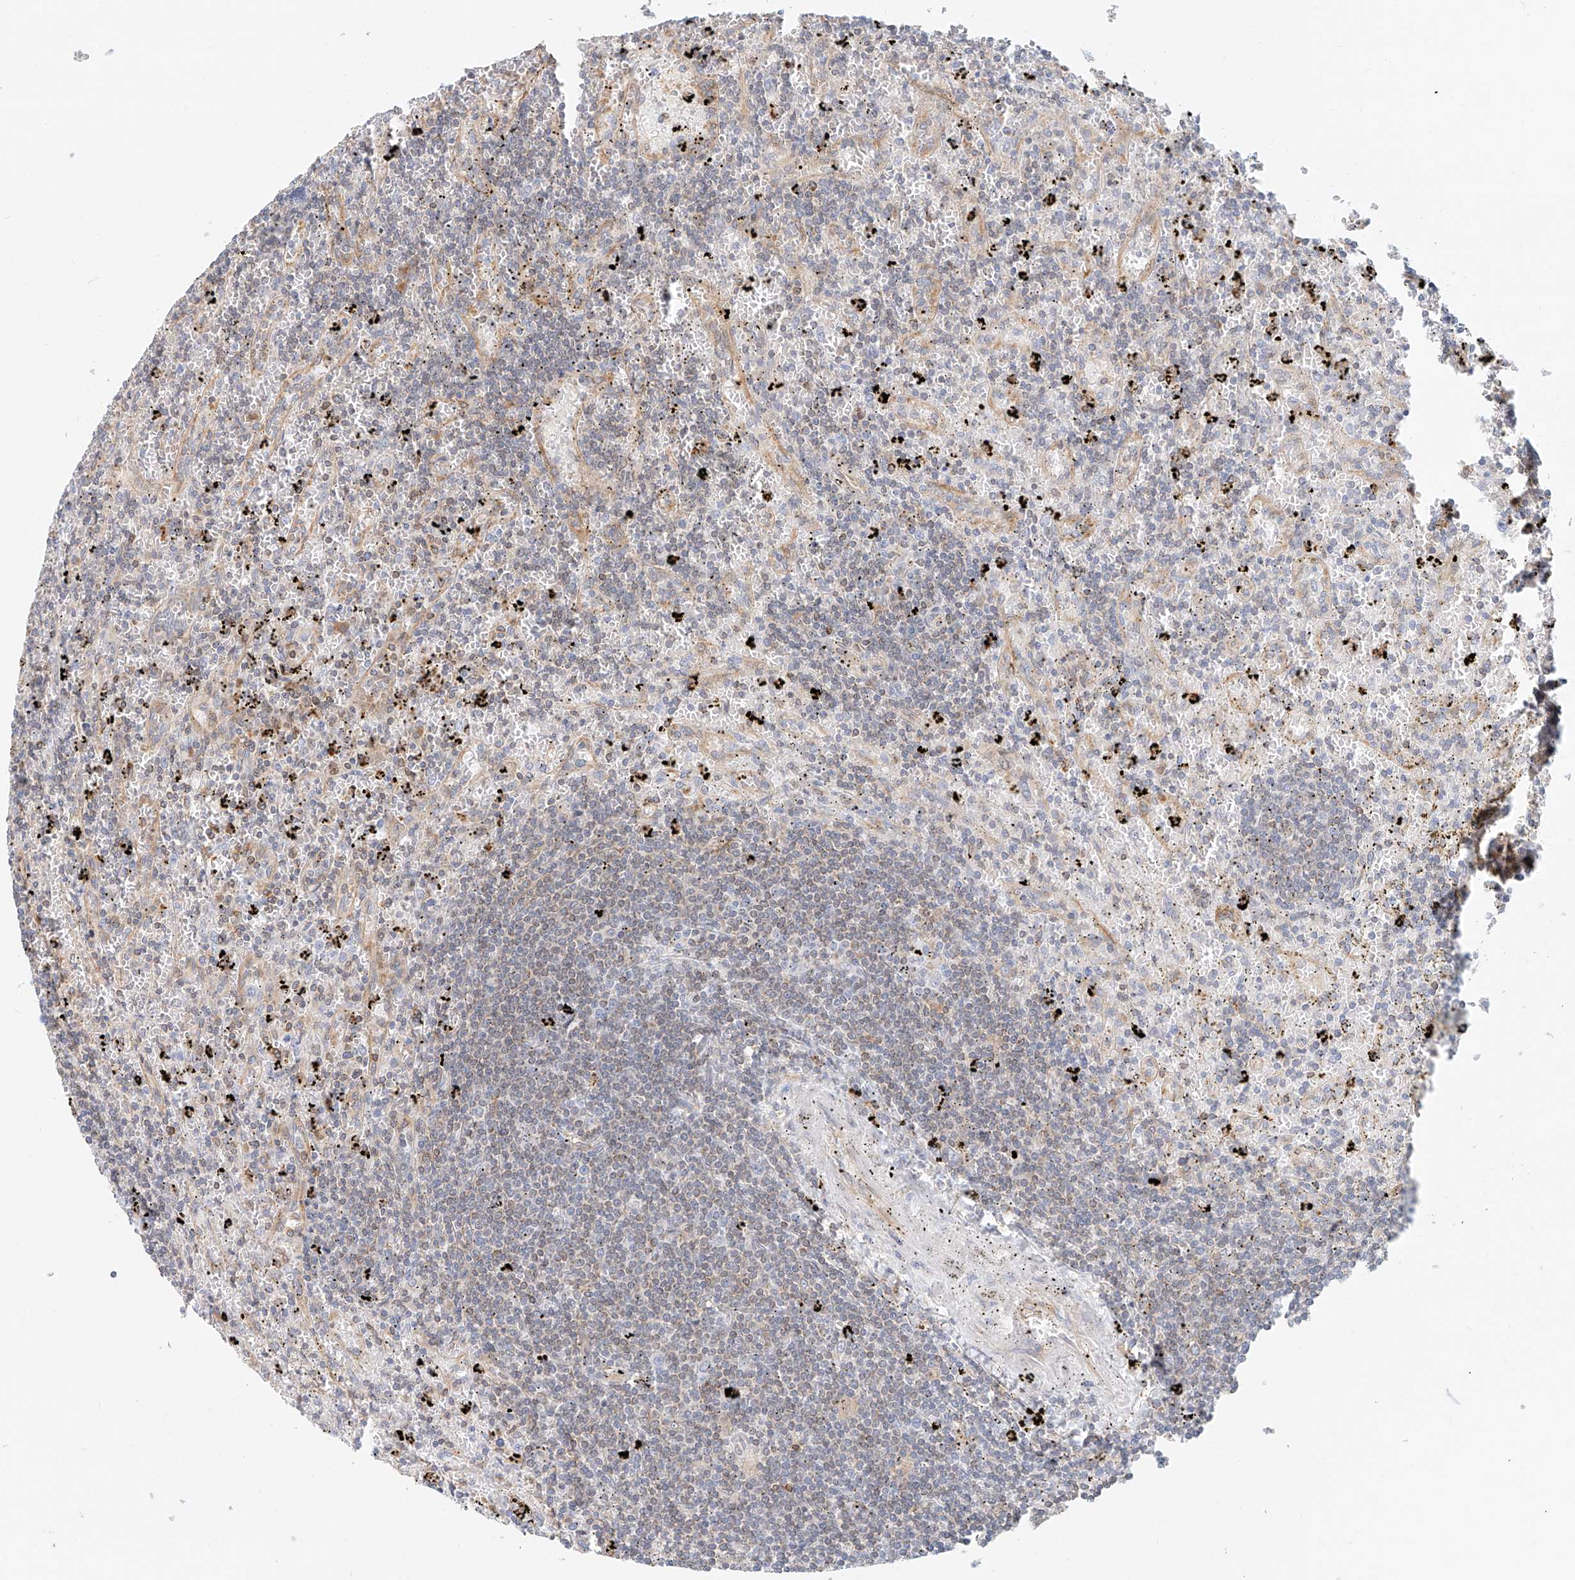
{"staining": {"intensity": "negative", "quantity": "none", "location": "none"}, "tissue": "lymphoma", "cell_type": "Tumor cells", "image_type": "cancer", "snomed": [{"axis": "morphology", "description": "Malignant lymphoma, non-Hodgkin's type, Low grade"}, {"axis": "topography", "description": "Spleen"}], "caption": "This is an IHC photomicrograph of lymphoma. There is no expression in tumor cells.", "gene": "DHRS7", "patient": {"sex": "male", "age": 76}}